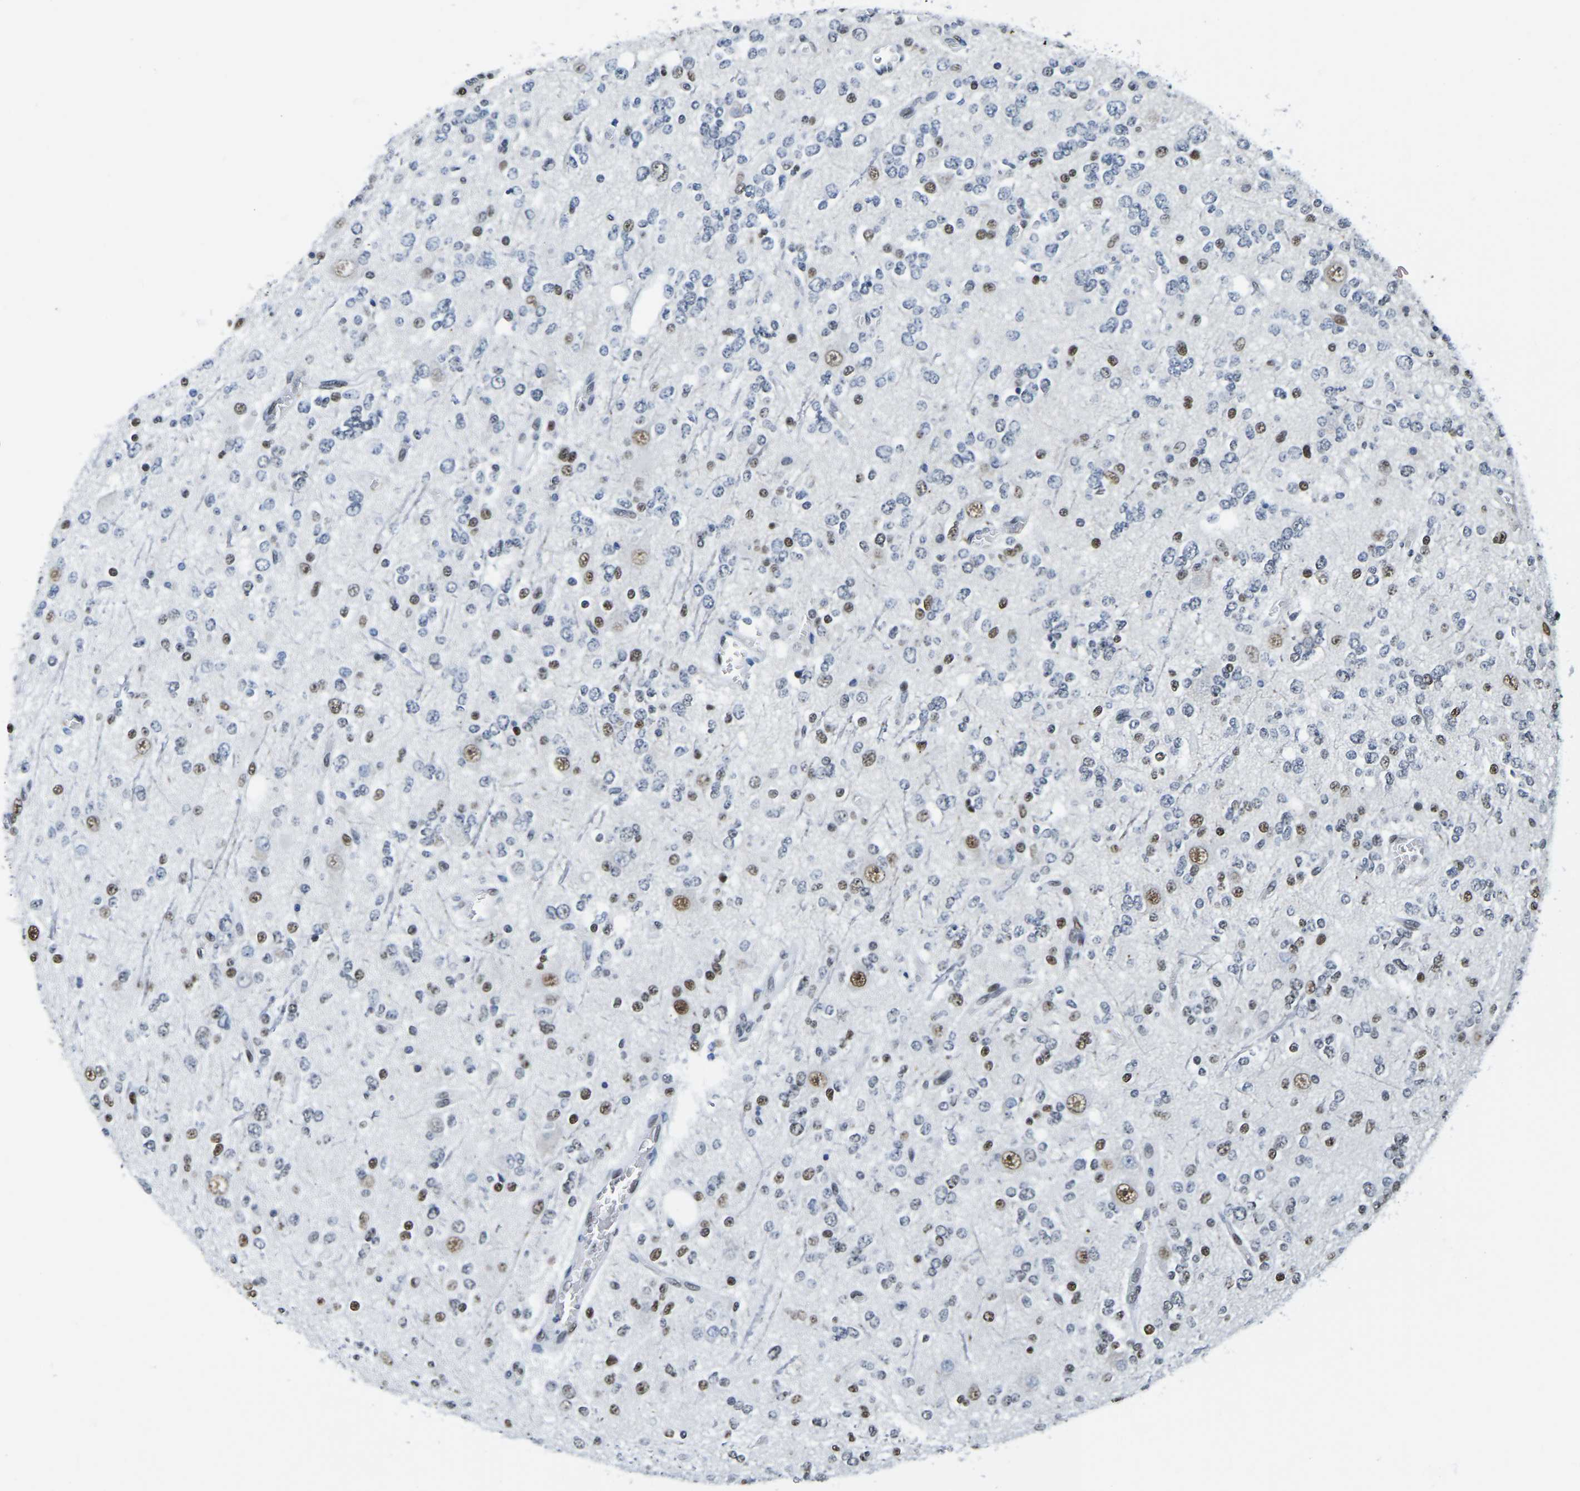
{"staining": {"intensity": "moderate", "quantity": "25%-75%", "location": "nuclear"}, "tissue": "glioma", "cell_type": "Tumor cells", "image_type": "cancer", "snomed": [{"axis": "morphology", "description": "Glioma, malignant, Low grade"}, {"axis": "topography", "description": "Brain"}], "caption": "A micrograph of low-grade glioma (malignant) stained for a protein reveals moderate nuclear brown staining in tumor cells.", "gene": "UBA1", "patient": {"sex": "male", "age": 38}}